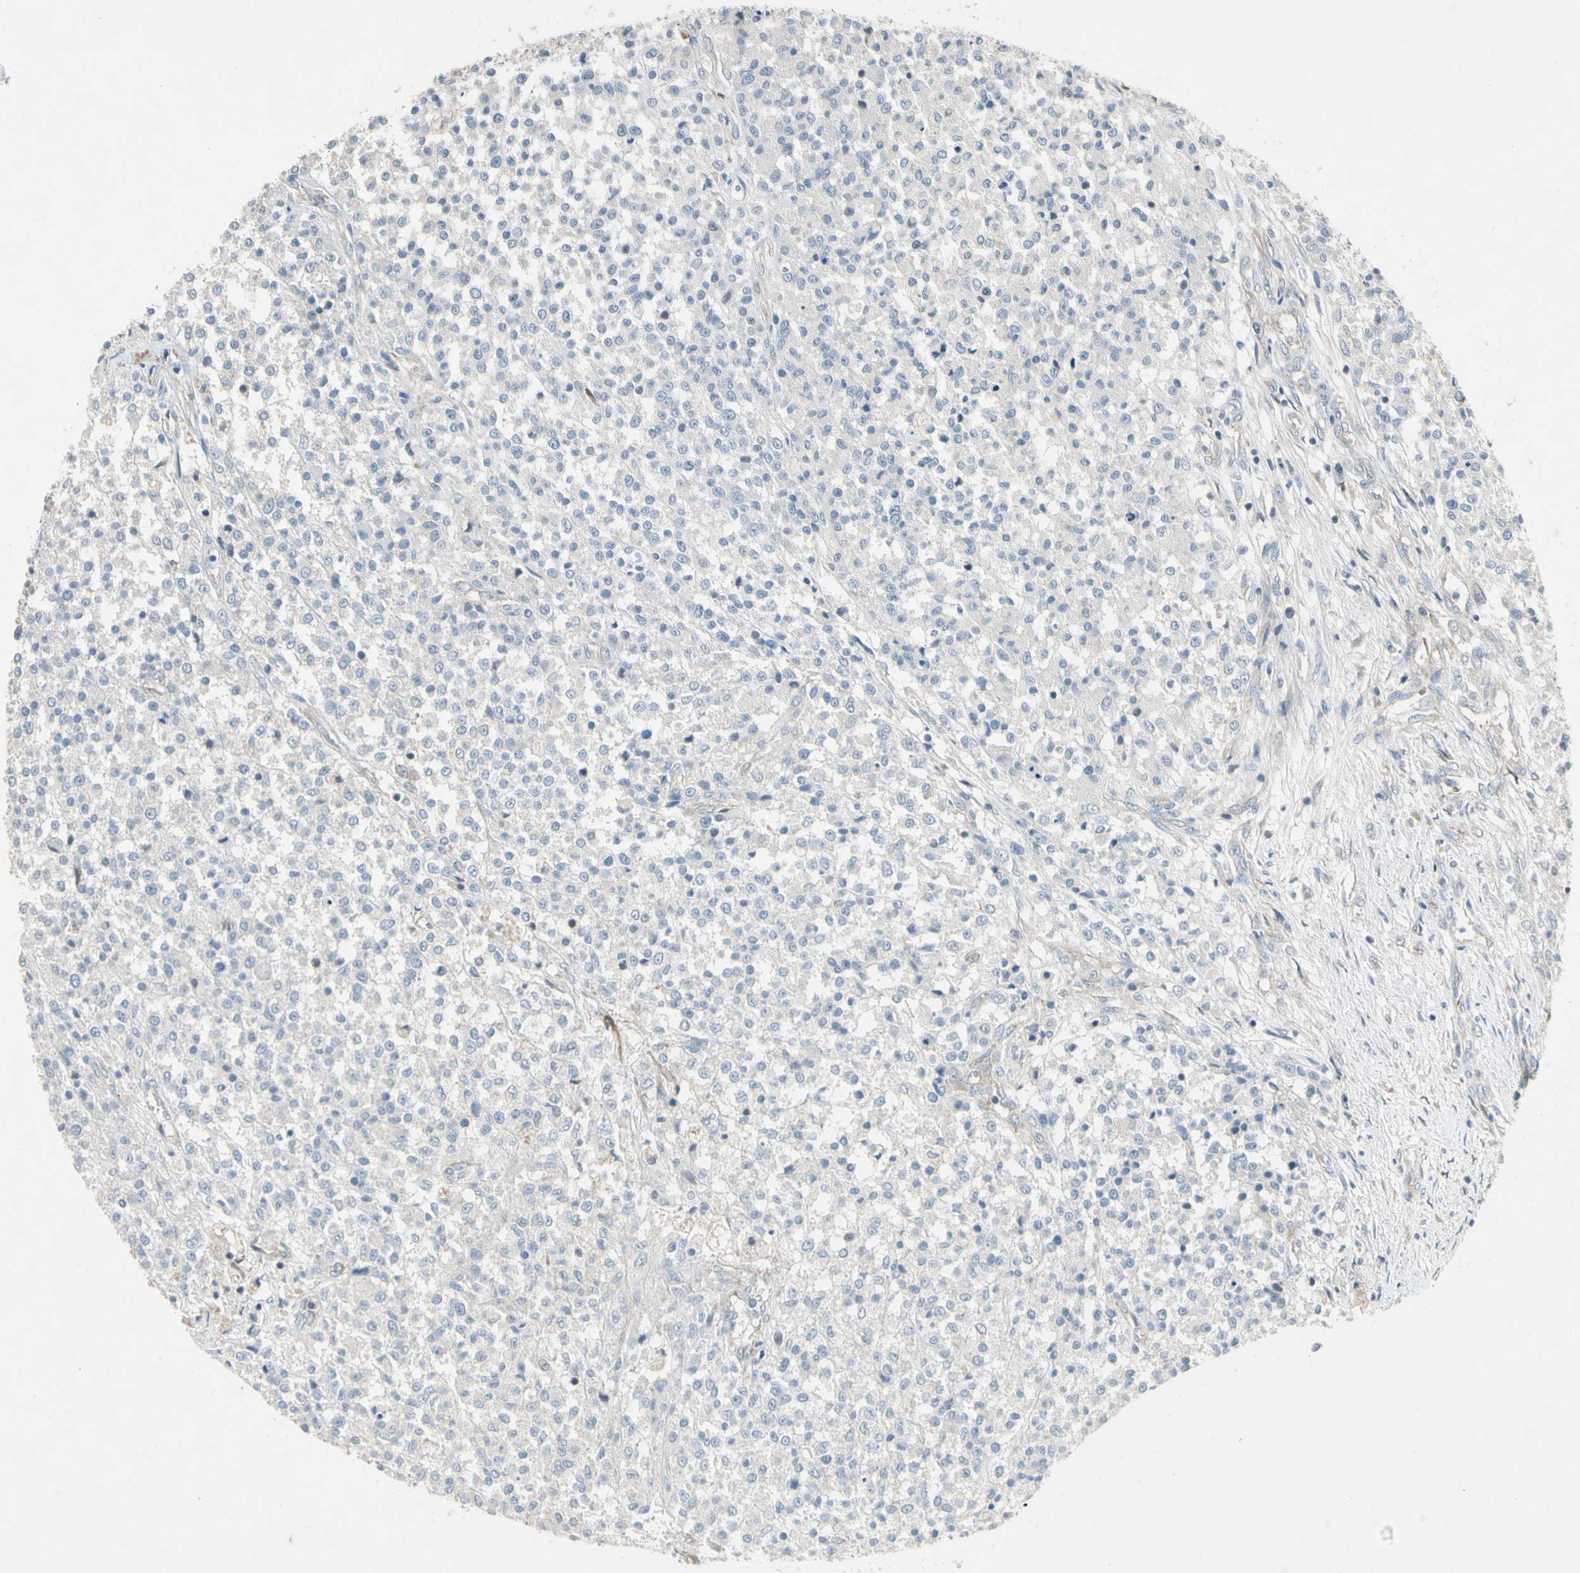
{"staining": {"intensity": "negative", "quantity": "none", "location": "none"}, "tissue": "testis cancer", "cell_type": "Tumor cells", "image_type": "cancer", "snomed": [{"axis": "morphology", "description": "Seminoma, NOS"}, {"axis": "topography", "description": "Testis"}], "caption": "DAB (3,3'-diaminobenzidine) immunohistochemical staining of testis cancer (seminoma) exhibits no significant expression in tumor cells.", "gene": "PANK2", "patient": {"sex": "male", "age": 59}}